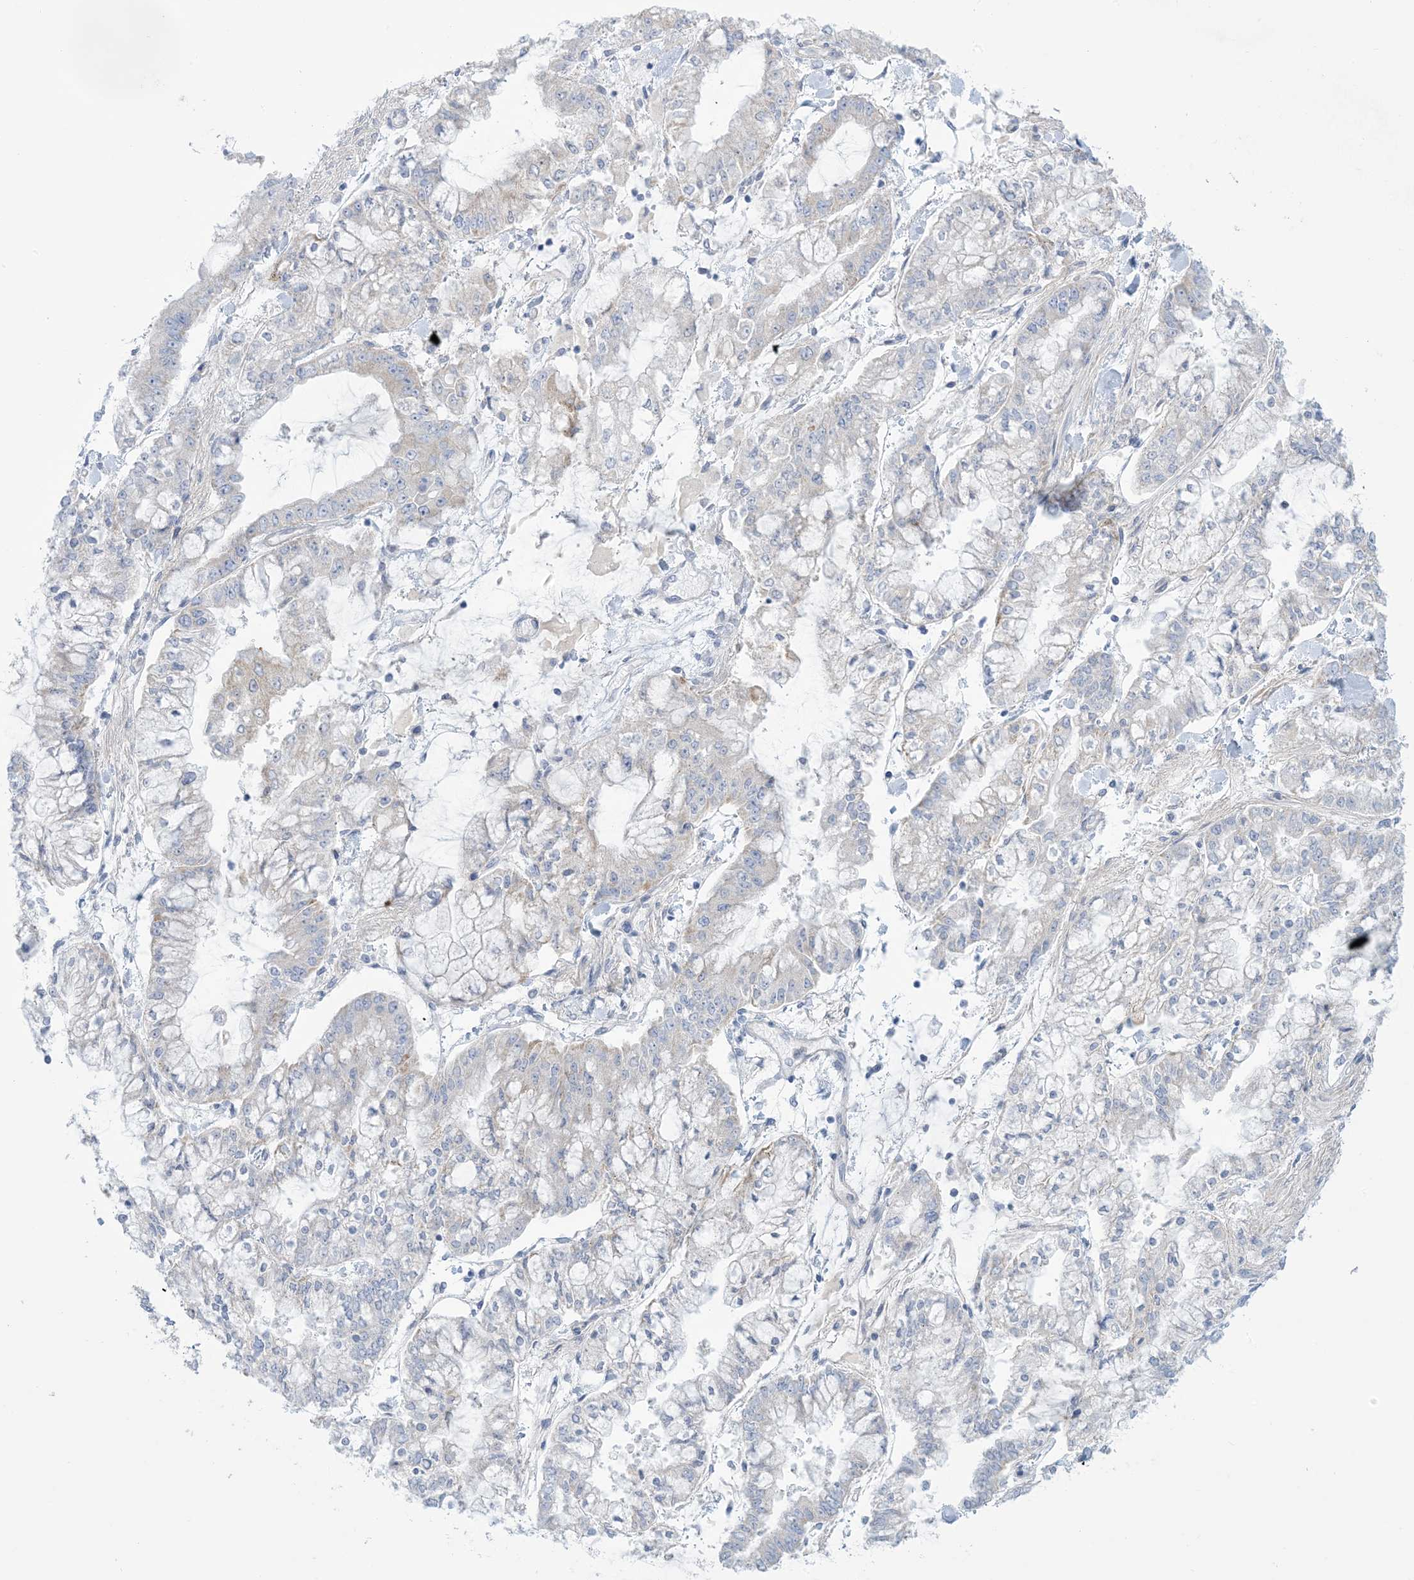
{"staining": {"intensity": "negative", "quantity": "none", "location": "none"}, "tissue": "stomach cancer", "cell_type": "Tumor cells", "image_type": "cancer", "snomed": [{"axis": "morphology", "description": "Normal tissue, NOS"}, {"axis": "morphology", "description": "Adenocarcinoma, NOS"}, {"axis": "topography", "description": "Stomach, upper"}, {"axis": "topography", "description": "Stomach"}], "caption": "This is a photomicrograph of IHC staining of adenocarcinoma (stomach), which shows no expression in tumor cells.", "gene": "MTHFD2L", "patient": {"sex": "male", "age": 76}}